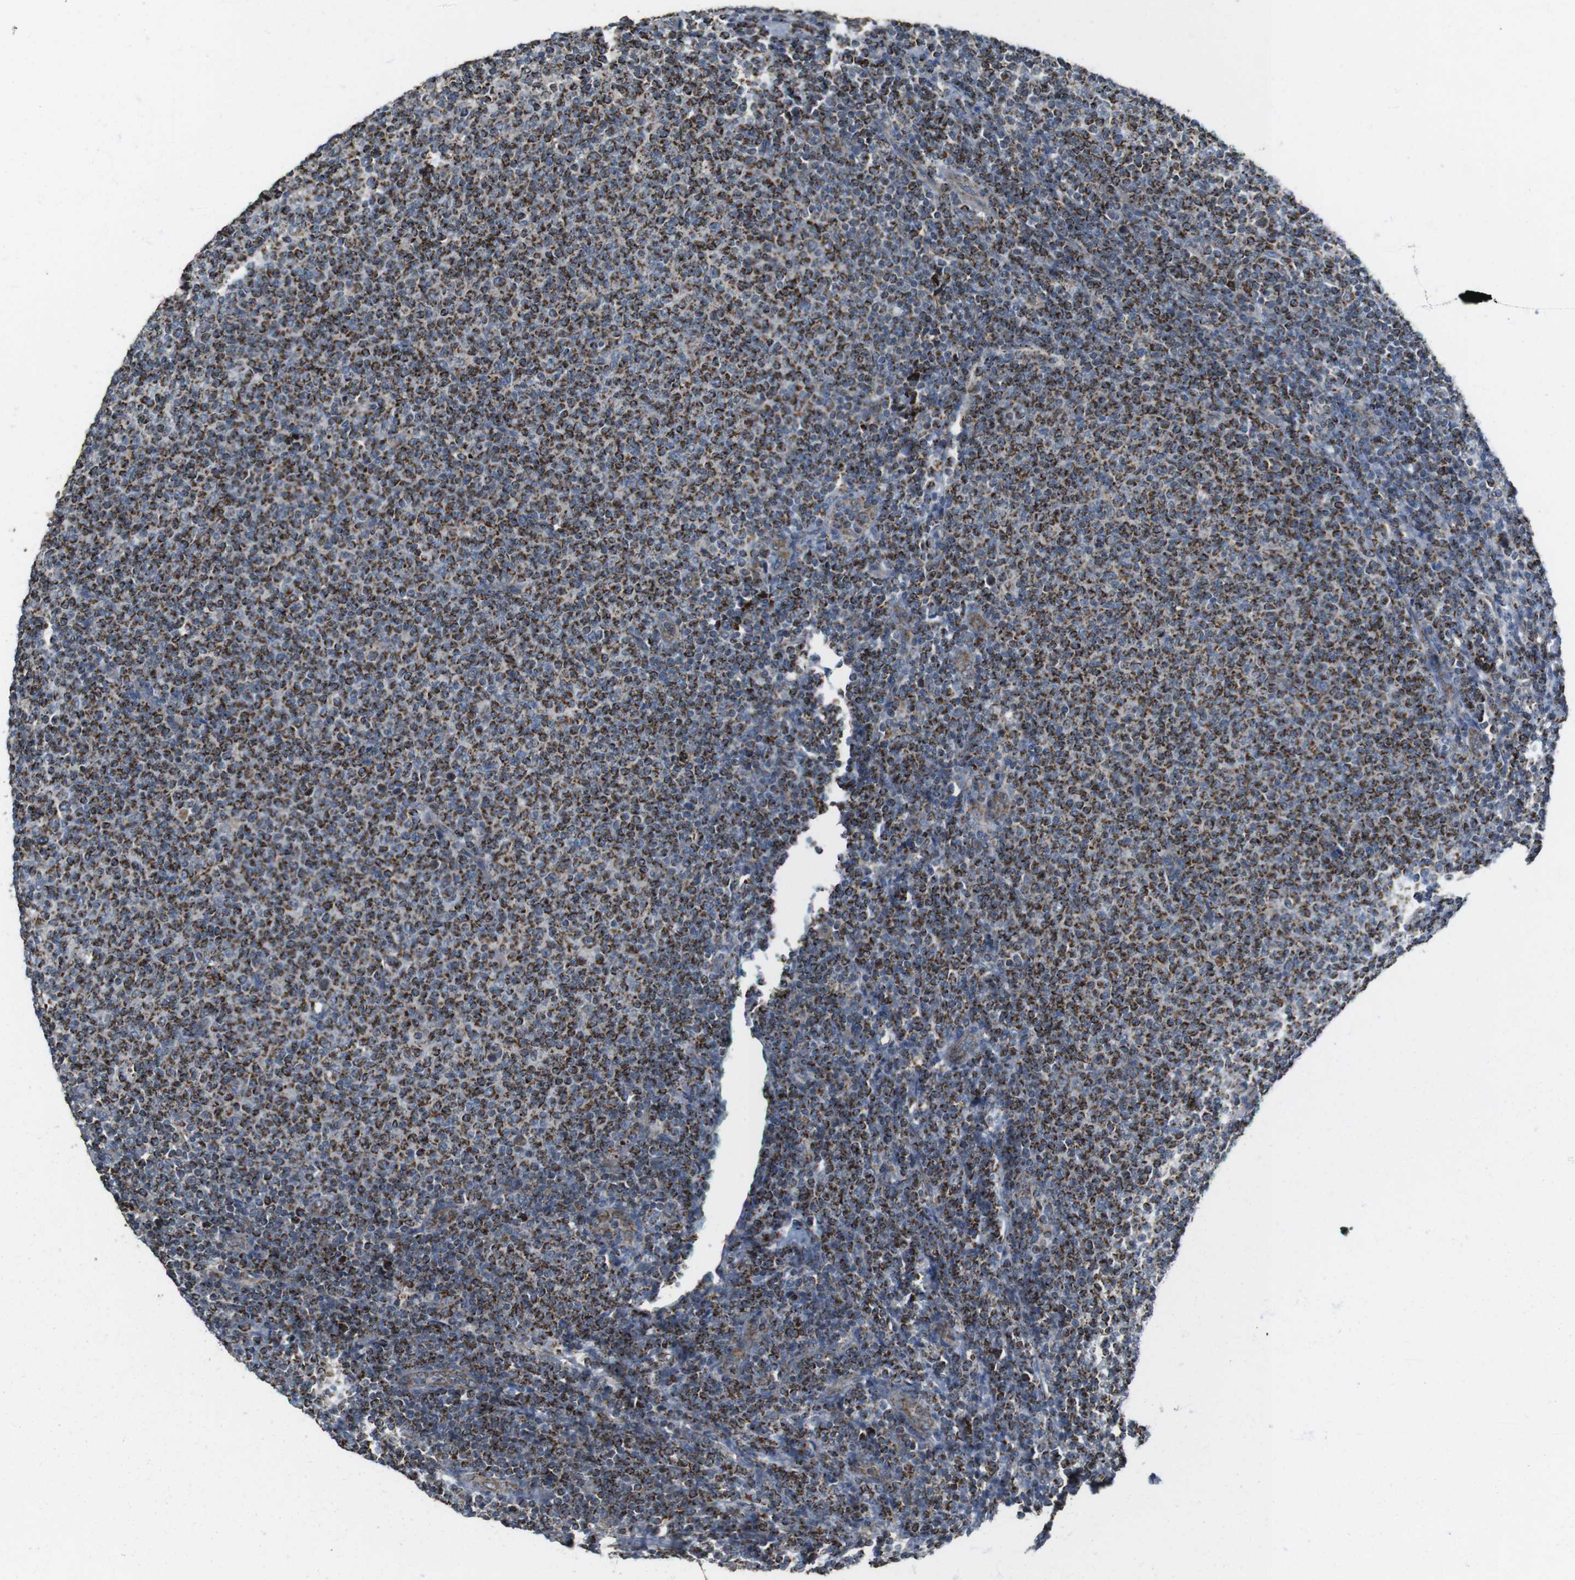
{"staining": {"intensity": "moderate", "quantity": "25%-75%", "location": "cytoplasmic/membranous"}, "tissue": "lymphoma", "cell_type": "Tumor cells", "image_type": "cancer", "snomed": [{"axis": "morphology", "description": "Malignant lymphoma, non-Hodgkin's type, Low grade"}, {"axis": "topography", "description": "Lymph node"}], "caption": "Immunohistochemical staining of low-grade malignant lymphoma, non-Hodgkin's type reveals medium levels of moderate cytoplasmic/membranous staining in approximately 25%-75% of tumor cells. (DAB = brown stain, brightfield microscopy at high magnification).", "gene": "CALHM2", "patient": {"sex": "male", "age": 66}}